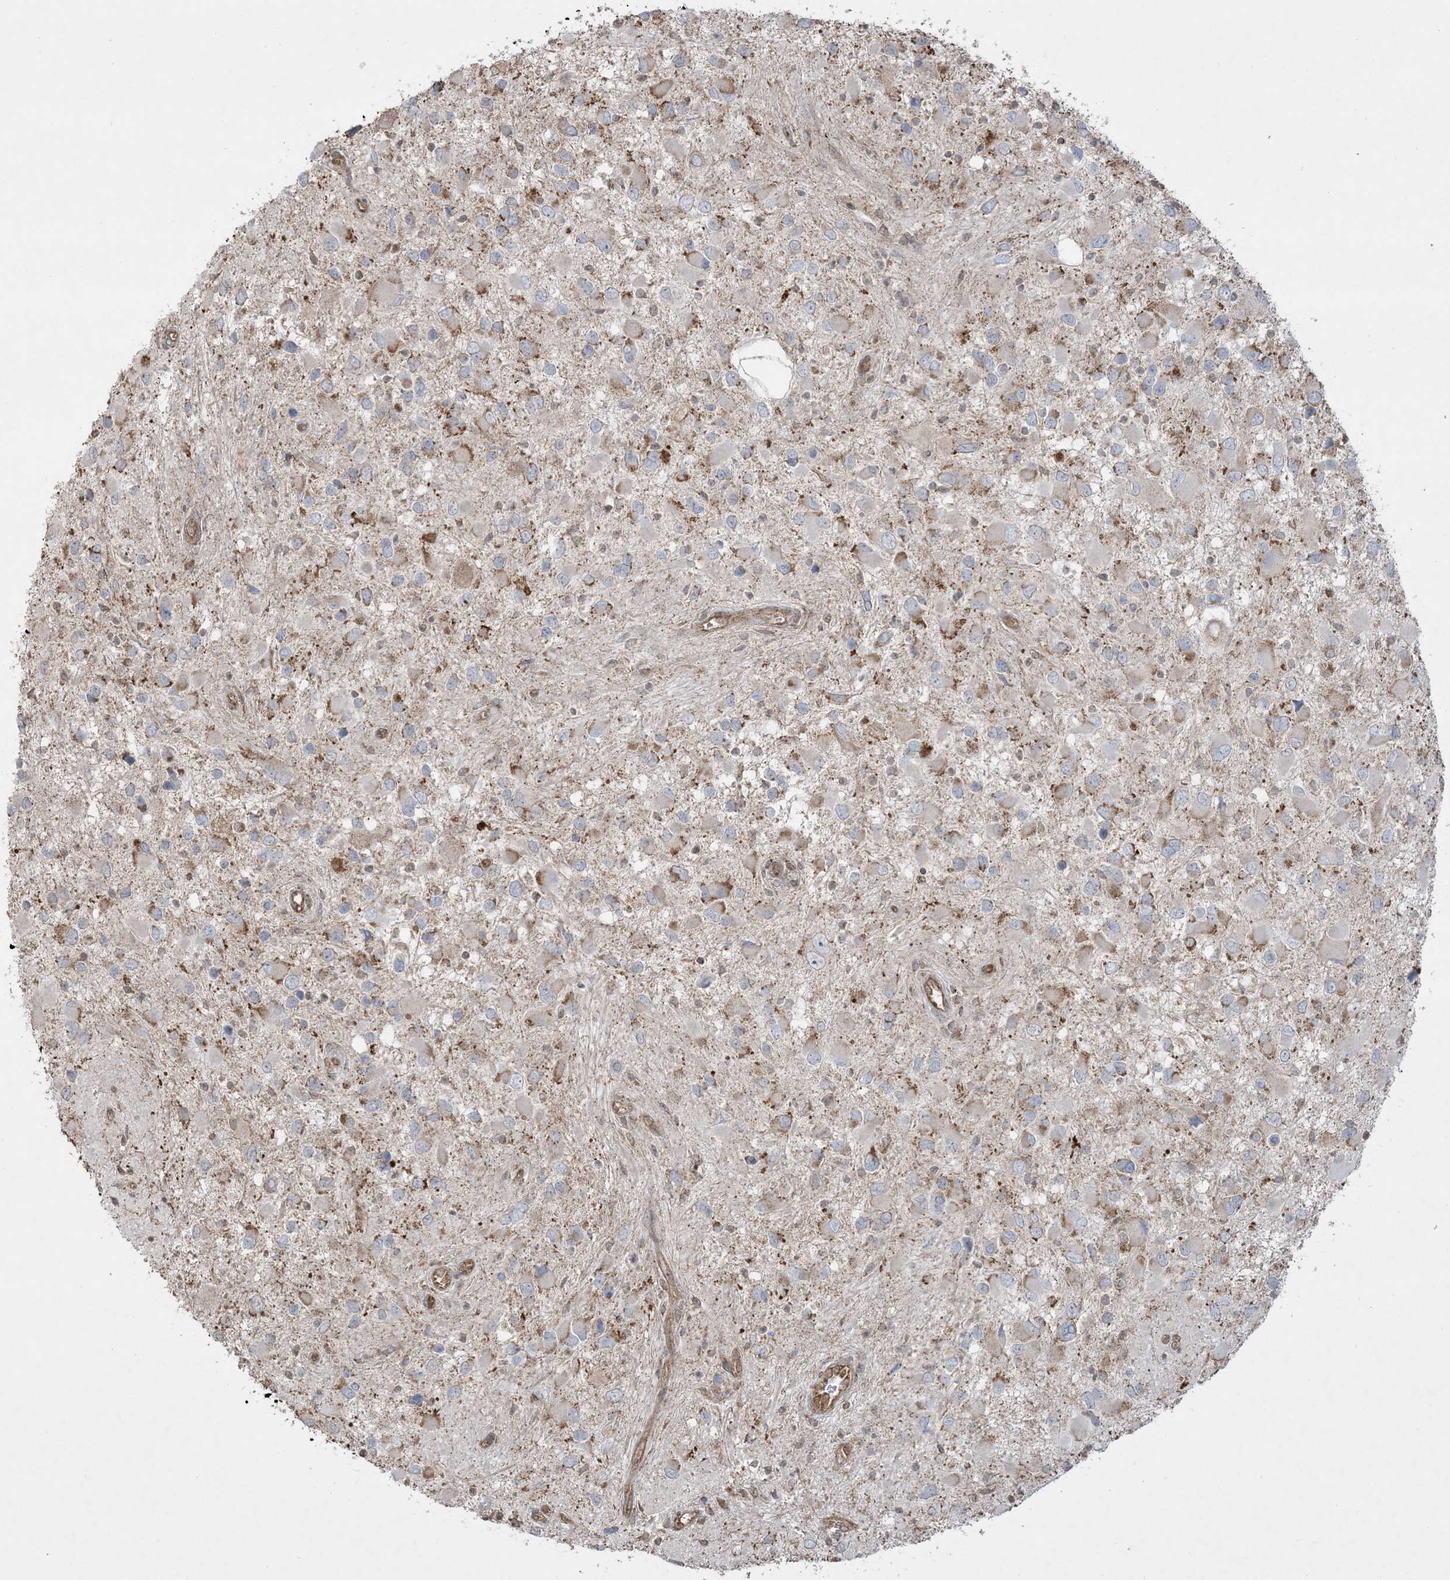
{"staining": {"intensity": "moderate", "quantity": "<25%", "location": "cytoplasmic/membranous"}, "tissue": "glioma", "cell_type": "Tumor cells", "image_type": "cancer", "snomed": [{"axis": "morphology", "description": "Glioma, malignant, High grade"}, {"axis": "topography", "description": "Brain"}], "caption": "Brown immunohistochemical staining in human glioma exhibits moderate cytoplasmic/membranous positivity in approximately <25% of tumor cells. The protein is stained brown, and the nuclei are stained in blue (DAB IHC with brightfield microscopy, high magnification).", "gene": "PPM1F", "patient": {"sex": "male", "age": 53}}